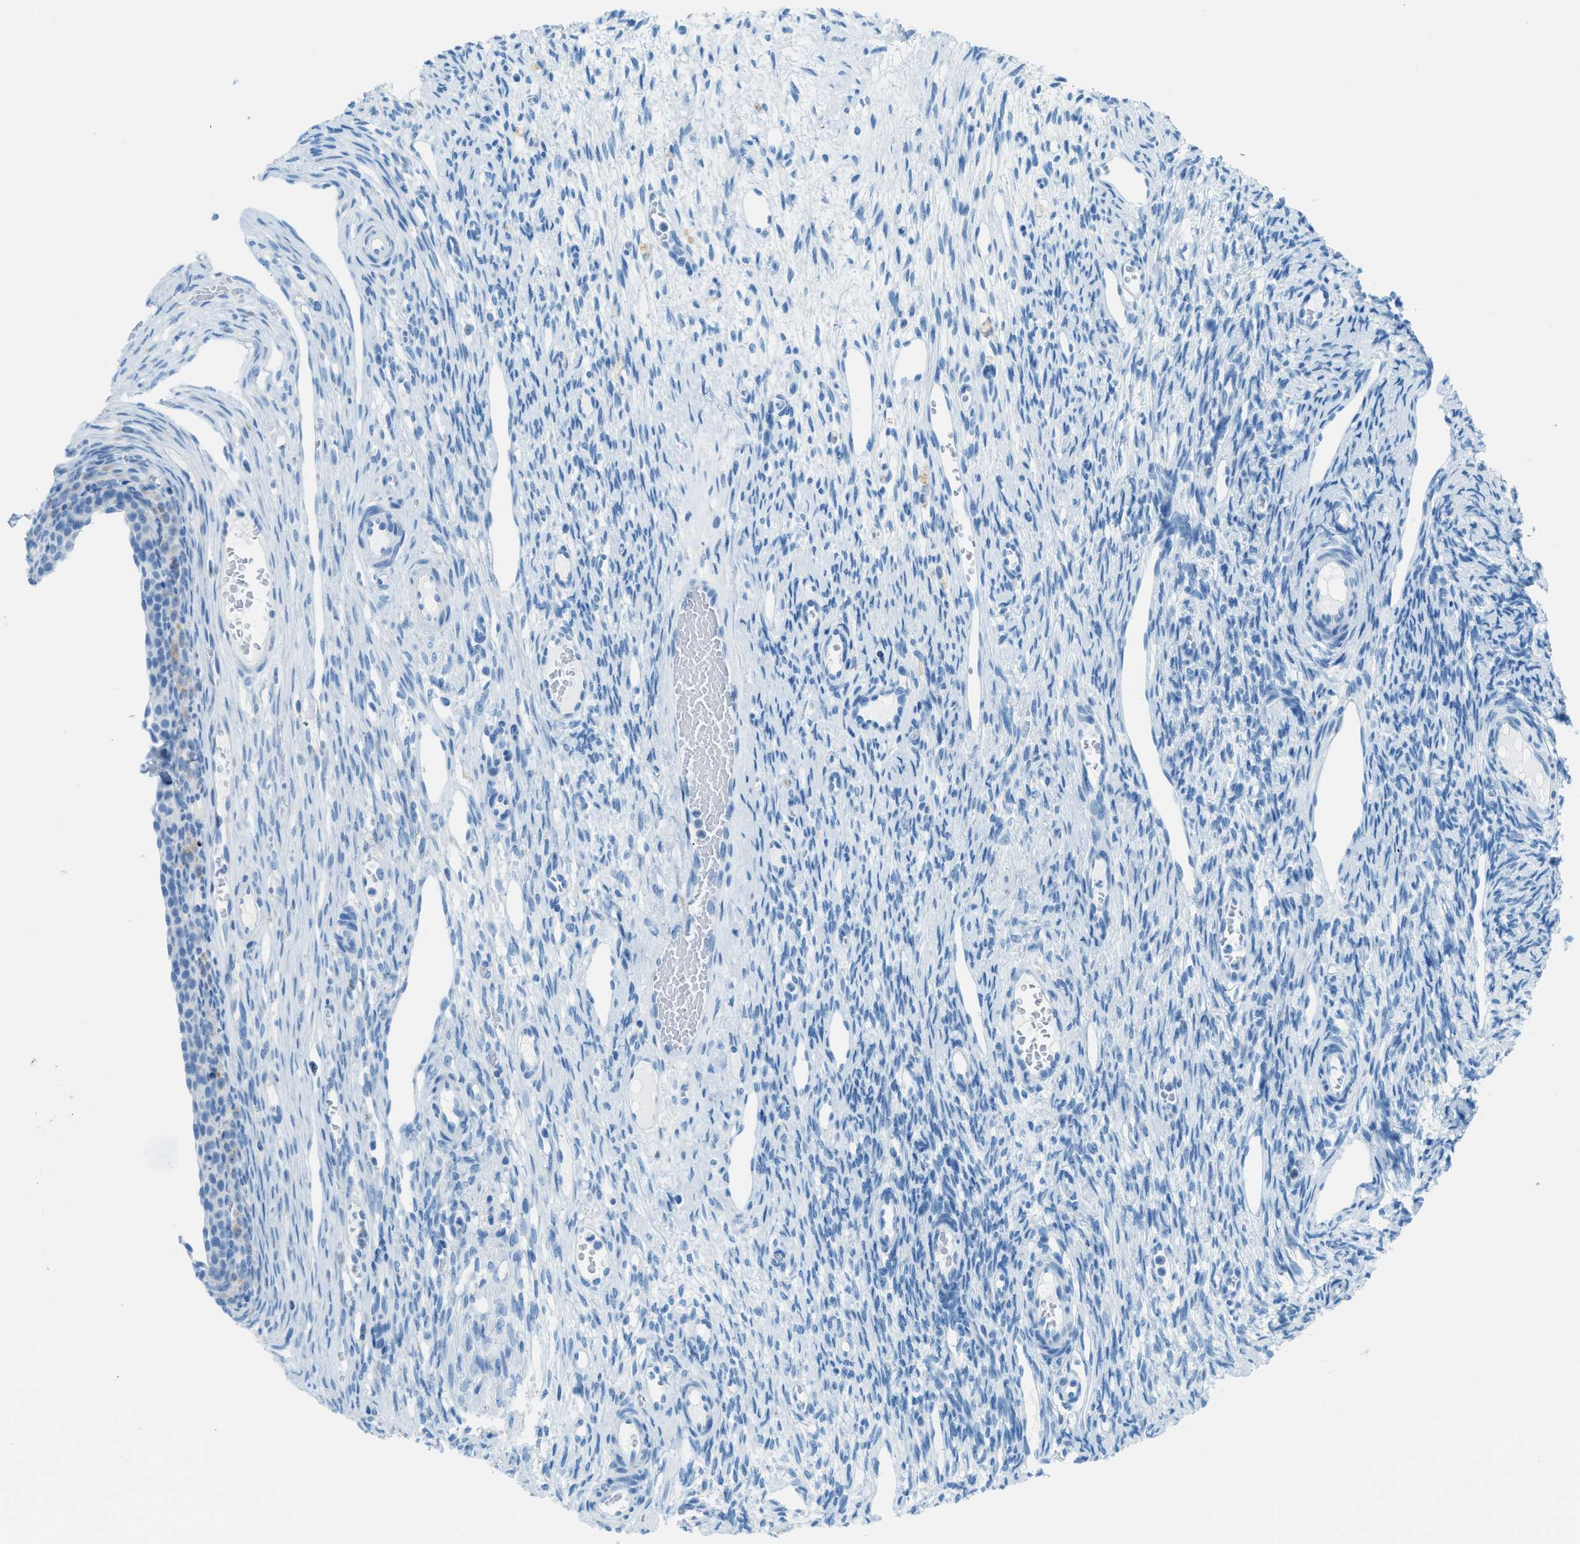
{"staining": {"intensity": "negative", "quantity": "none", "location": "none"}, "tissue": "ovary", "cell_type": "Follicle cells", "image_type": "normal", "snomed": [{"axis": "morphology", "description": "Normal tissue, NOS"}, {"axis": "topography", "description": "Ovary"}], "caption": "Ovary stained for a protein using immunohistochemistry (IHC) exhibits no staining follicle cells.", "gene": "C21orf62", "patient": {"sex": "female", "age": 33}}